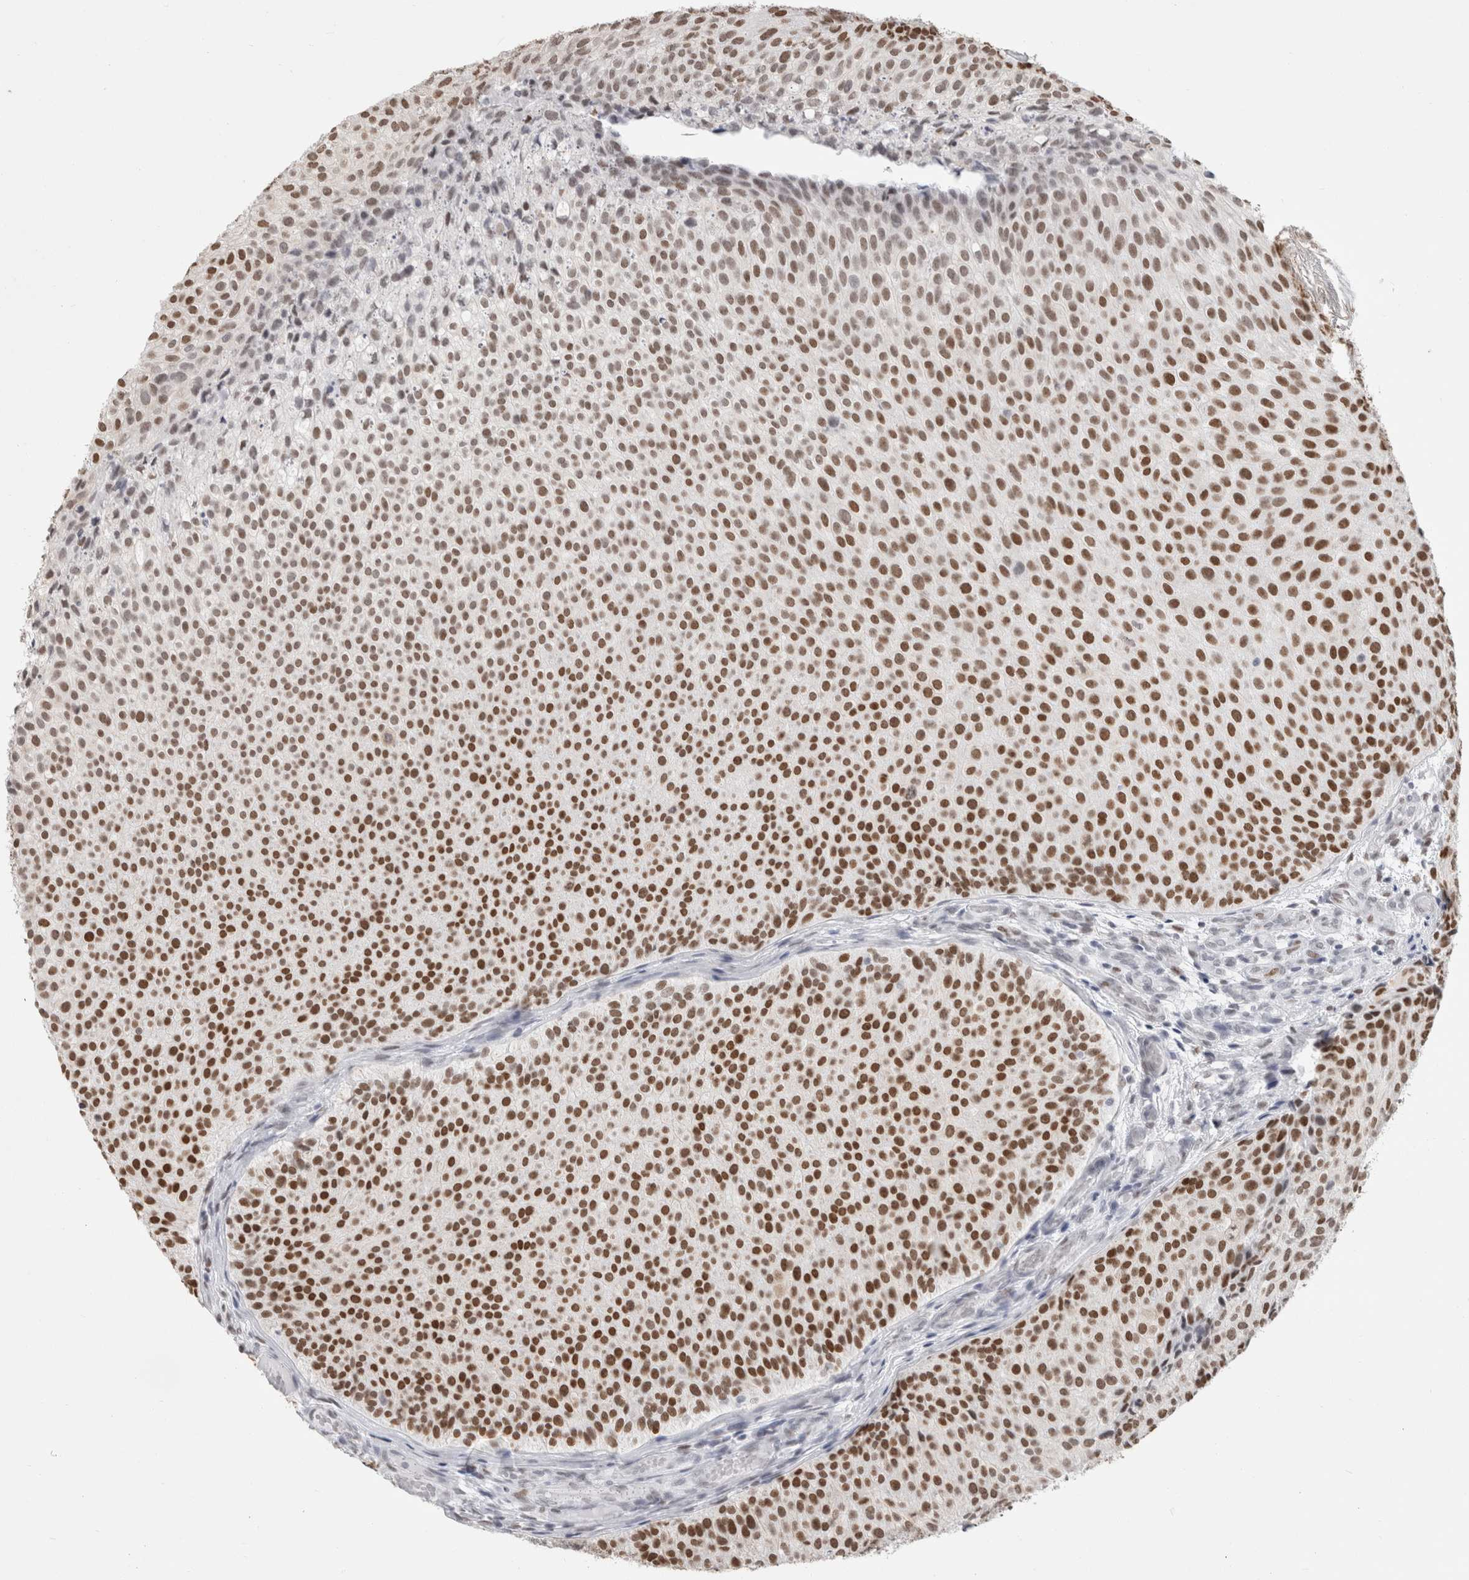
{"staining": {"intensity": "strong", "quantity": ">75%", "location": "nuclear"}, "tissue": "urothelial cancer", "cell_type": "Tumor cells", "image_type": "cancer", "snomed": [{"axis": "morphology", "description": "Urothelial carcinoma, Low grade"}, {"axis": "topography", "description": "Urinary bladder"}], "caption": "Immunohistochemical staining of urothelial carcinoma (low-grade) reveals strong nuclear protein staining in about >75% of tumor cells. The protein is shown in brown color, while the nuclei are stained blue.", "gene": "SMARCC1", "patient": {"sex": "male", "age": 86}}